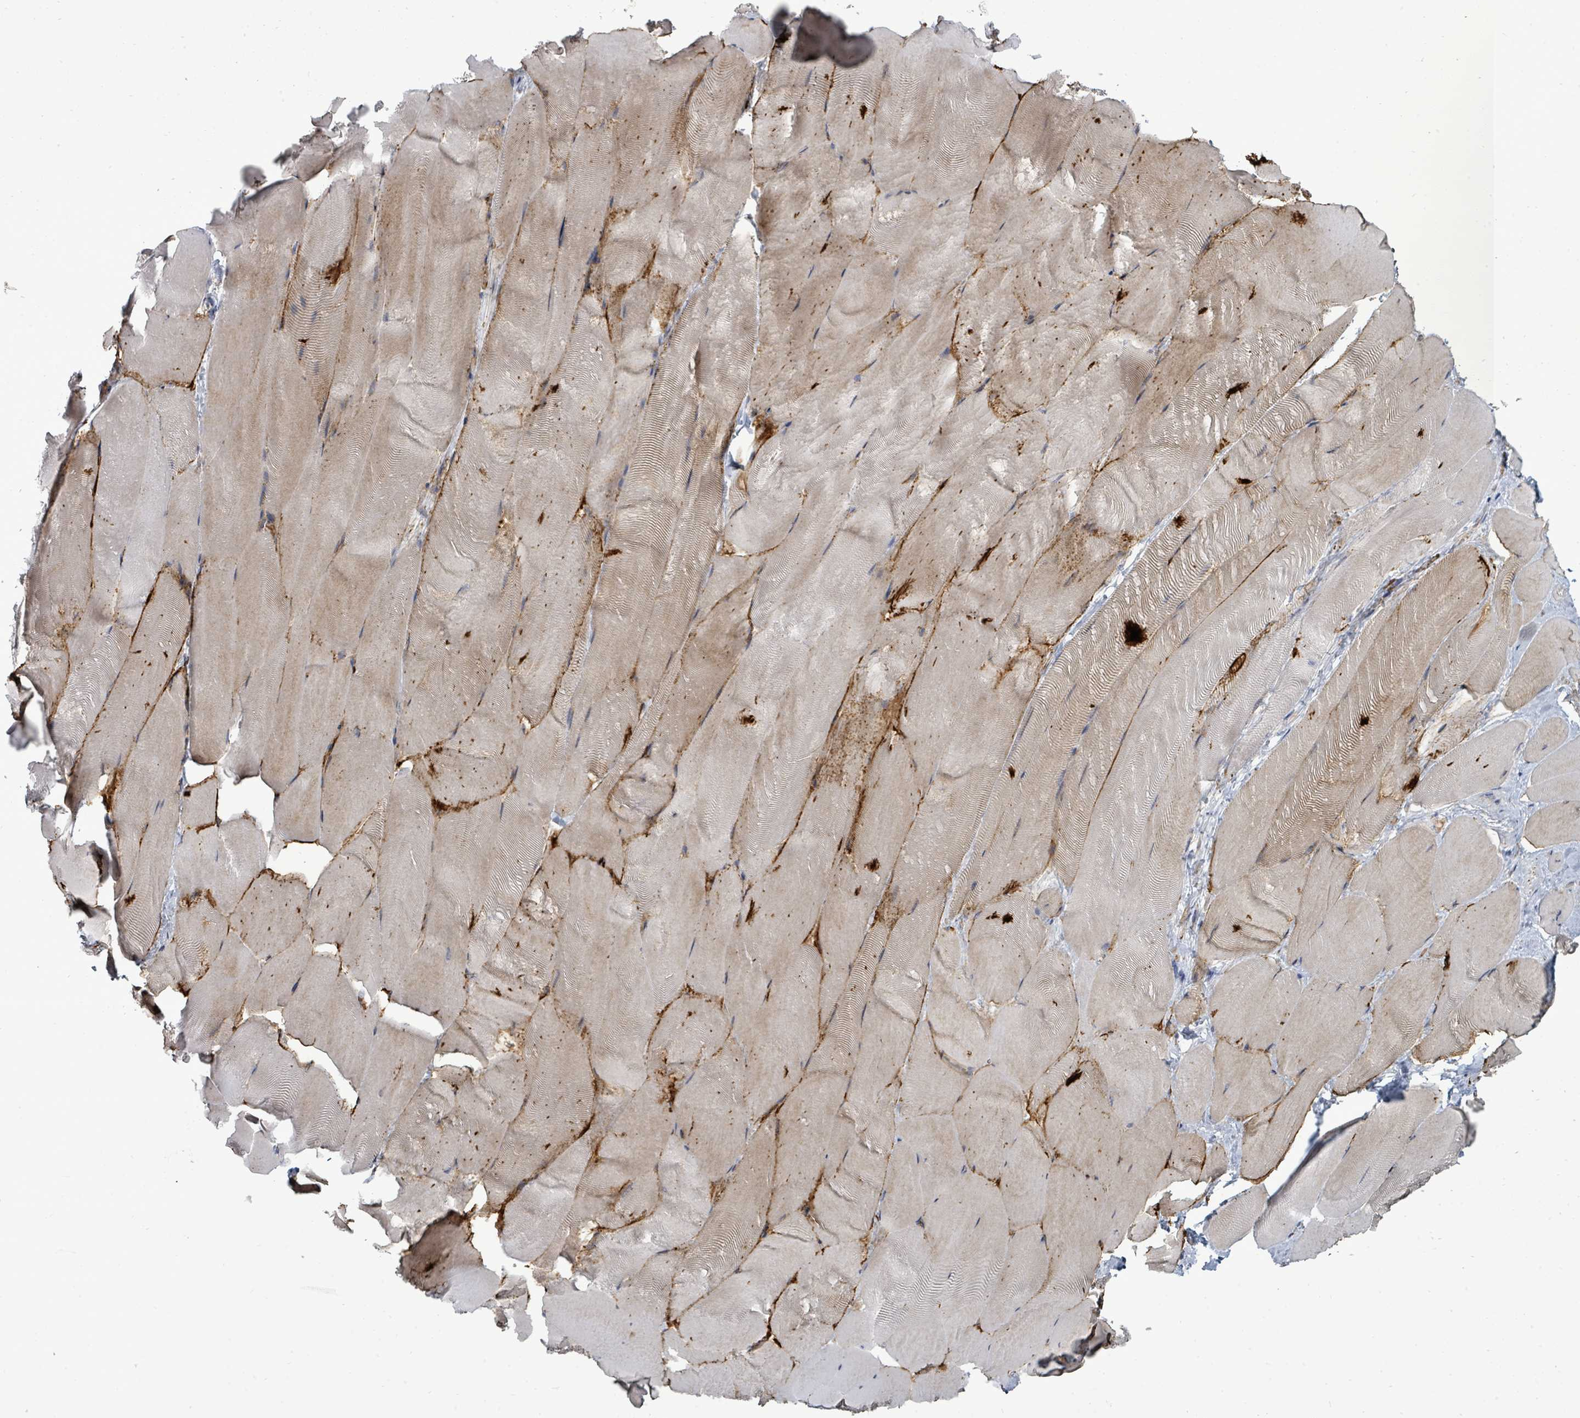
{"staining": {"intensity": "negative", "quantity": "none", "location": "none"}, "tissue": "skeletal muscle", "cell_type": "Myocytes", "image_type": "normal", "snomed": [{"axis": "morphology", "description": "Normal tissue, NOS"}, {"axis": "topography", "description": "Skeletal muscle"}], "caption": "Human skeletal muscle stained for a protein using IHC exhibits no positivity in myocytes.", "gene": "EIF3CL", "patient": {"sex": "female", "age": 64}}